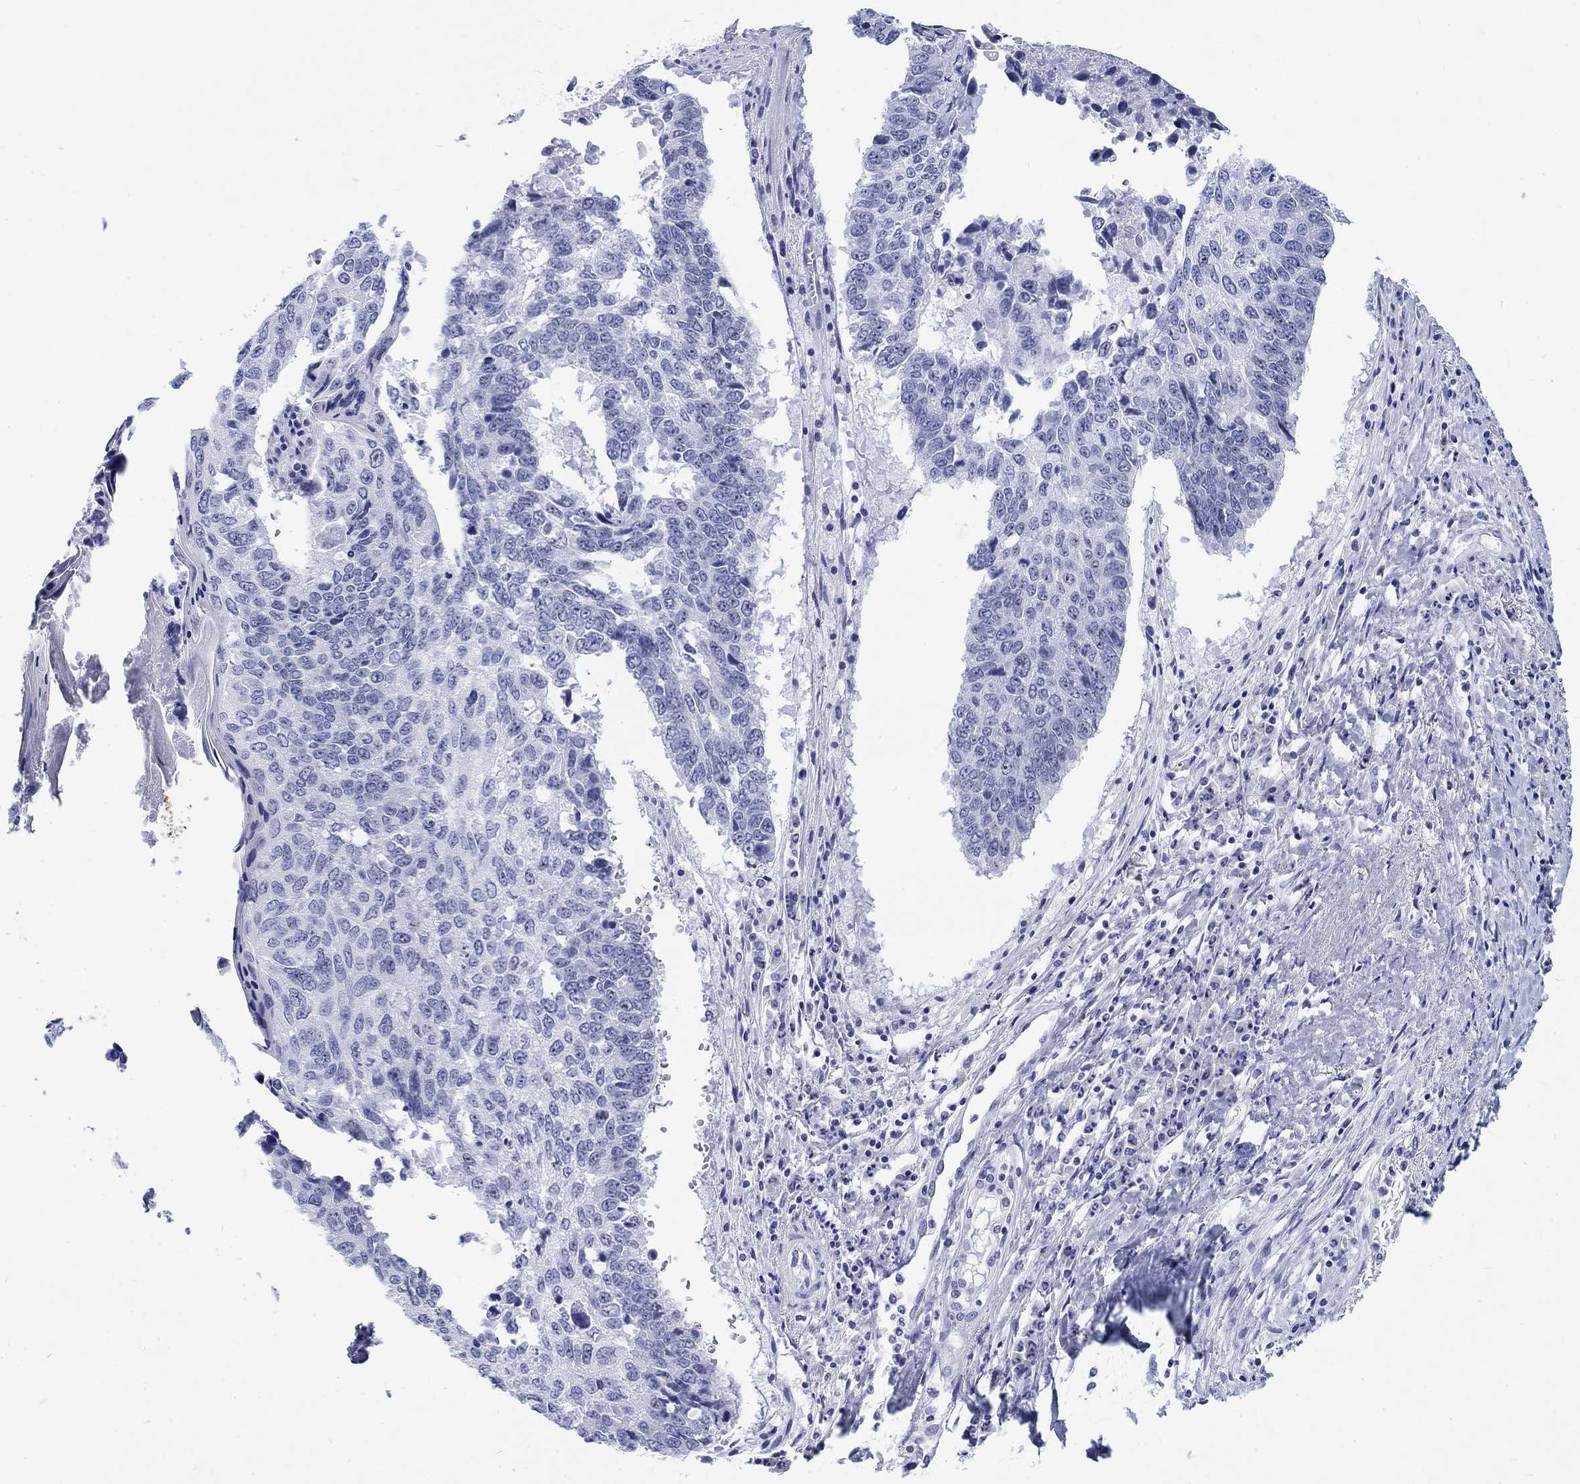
{"staining": {"intensity": "negative", "quantity": "none", "location": "none"}, "tissue": "lung cancer", "cell_type": "Tumor cells", "image_type": "cancer", "snomed": [{"axis": "morphology", "description": "Squamous cell carcinoma, NOS"}, {"axis": "topography", "description": "Lung"}], "caption": "Immunohistochemistry of human squamous cell carcinoma (lung) exhibits no staining in tumor cells.", "gene": "KRT76", "patient": {"sex": "male", "age": 73}}